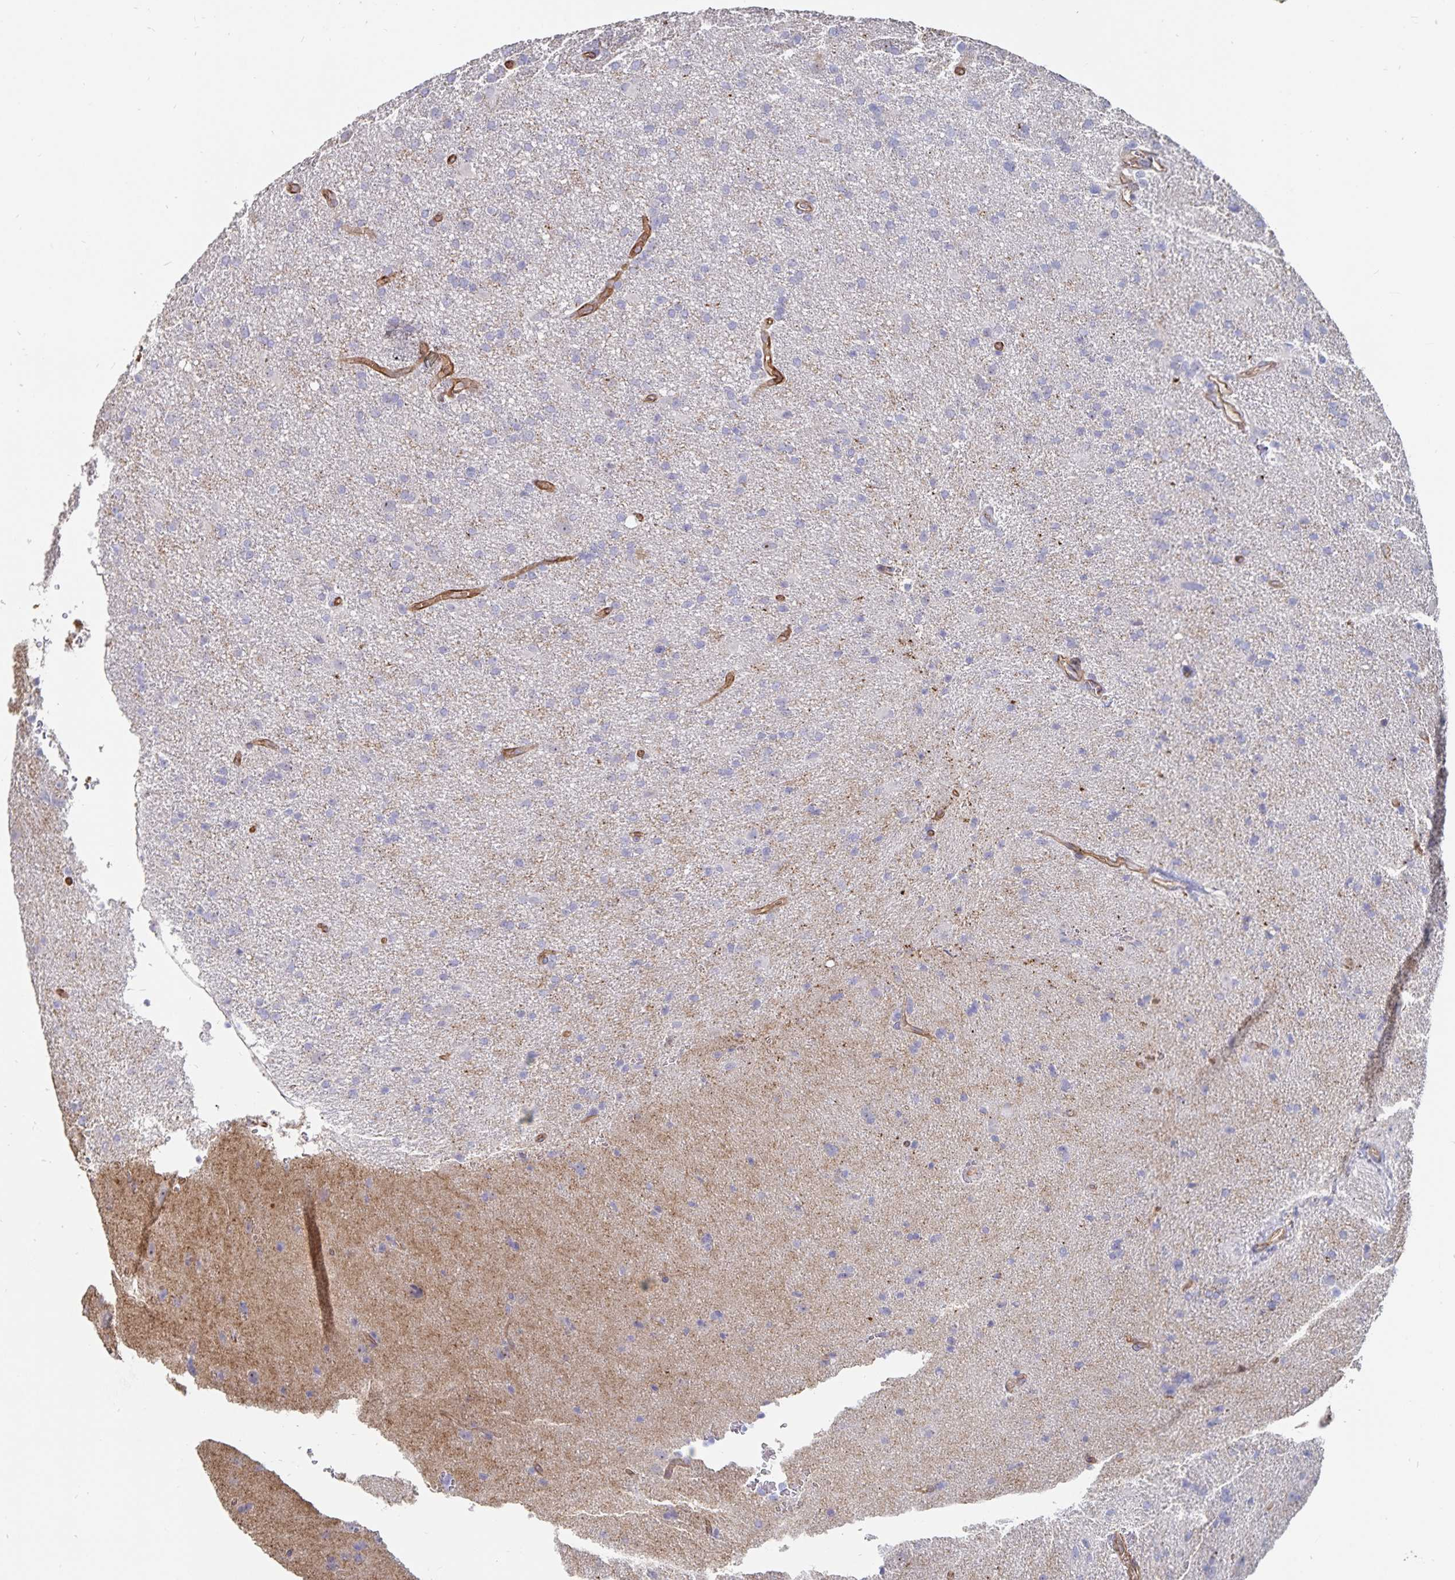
{"staining": {"intensity": "negative", "quantity": "none", "location": "none"}, "tissue": "glioma", "cell_type": "Tumor cells", "image_type": "cancer", "snomed": [{"axis": "morphology", "description": "Glioma, malignant, Low grade"}, {"axis": "topography", "description": "Brain"}], "caption": "This is a photomicrograph of immunohistochemistry staining of glioma, which shows no expression in tumor cells.", "gene": "SSTR1", "patient": {"sex": "male", "age": 66}}